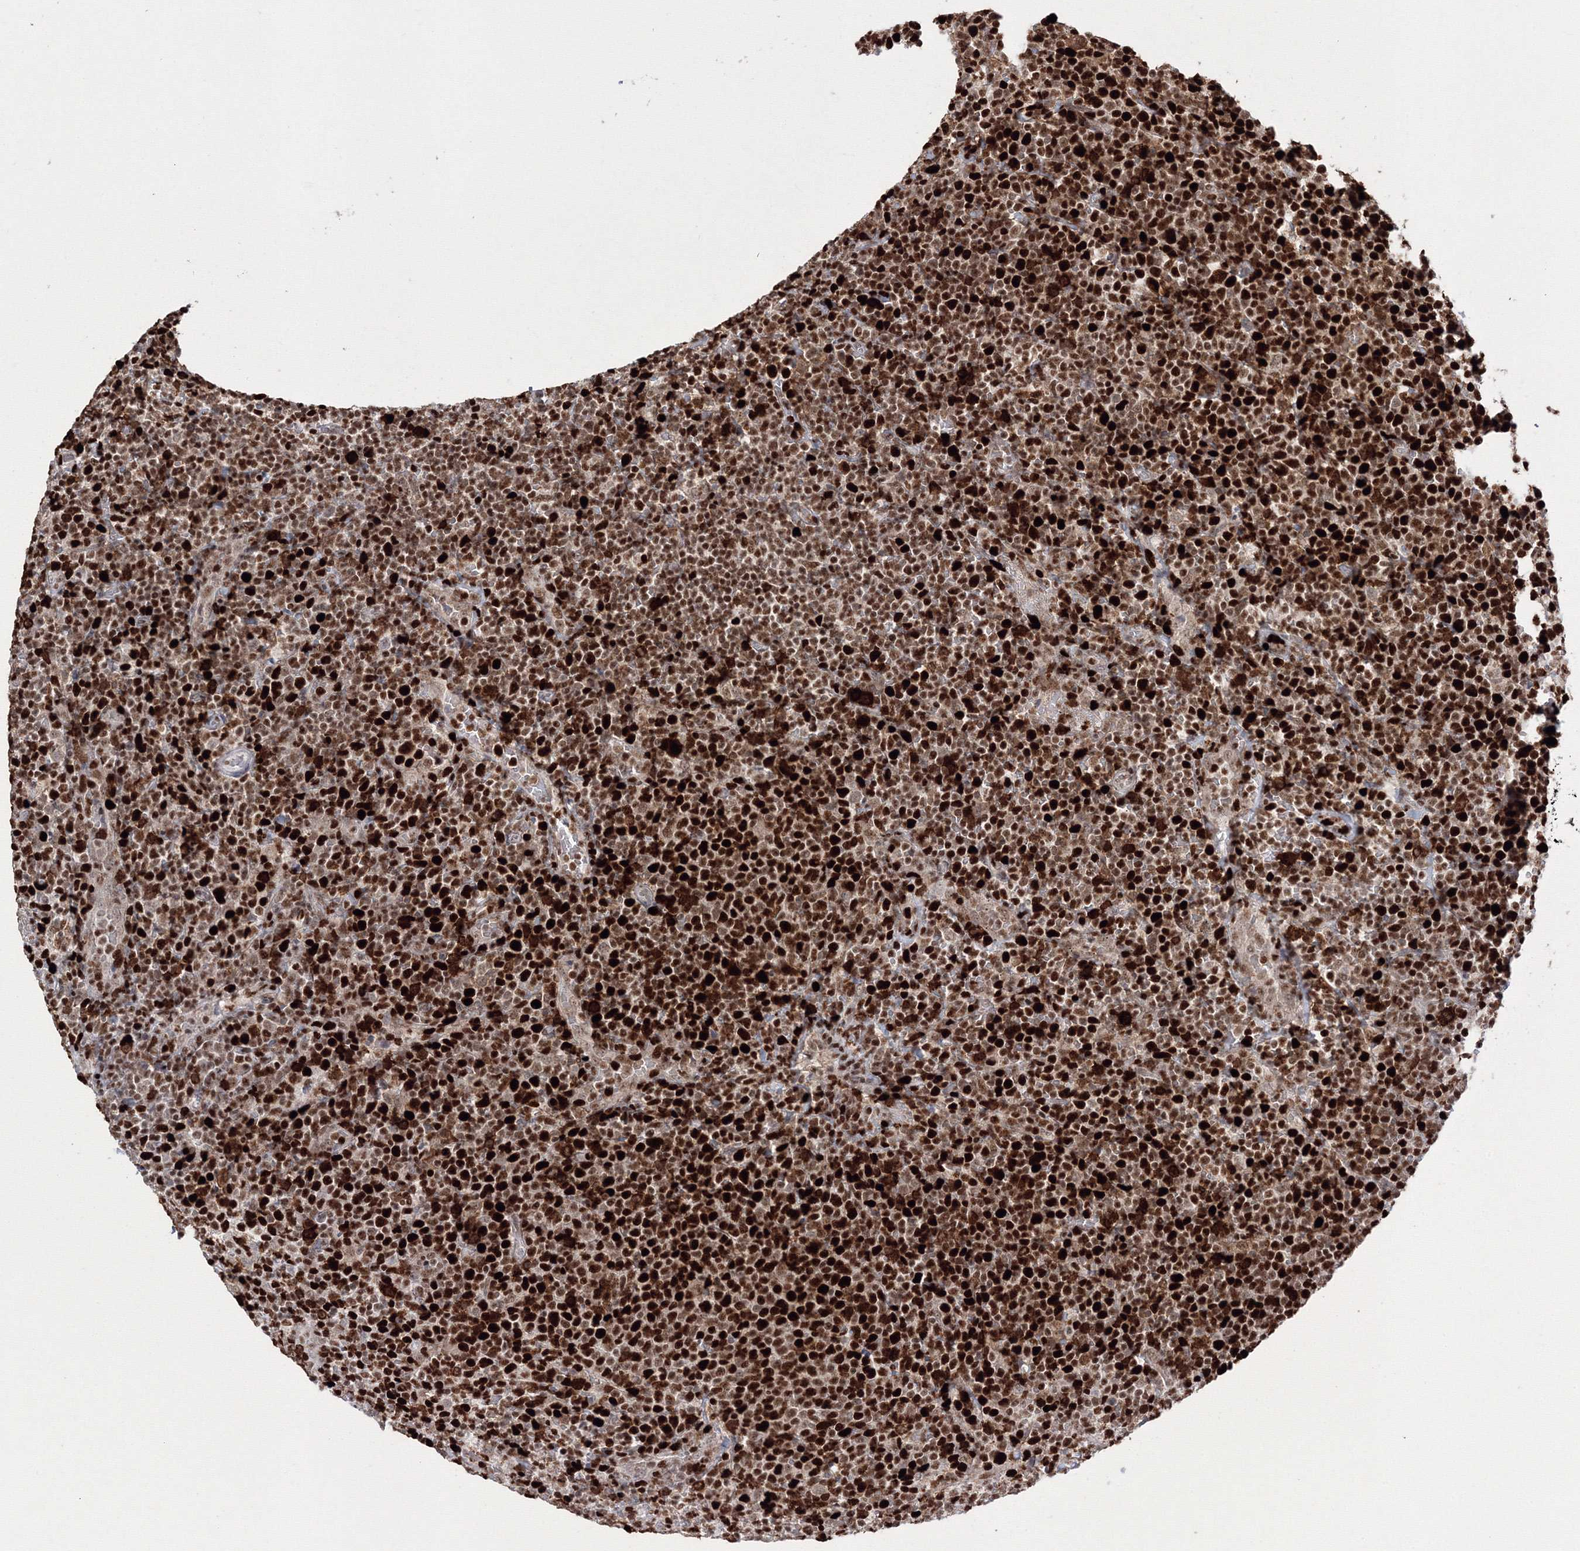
{"staining": {"intensity": "strong", "quantity": ">75%", "location": "nuclear"}, "tissue": "lymphoma", "cell_type": "Tumor cells", "image_type": "cancer", "snomed": [{"axis": "morphology", "description": "Malignant lymphoma, non-Hodgkin's type, High grade"}, {"axis": "topography", "description": "Lymph node"}], "caption": "Brown immunohistochemical staining in lymphoma displays strong nuclear expression in about >75% of tumor cells. (Brightfield microscopy of DAB IHC at high magnification).", "gene": "LIG1", "patient": {"sex": "male", "age": 61}}